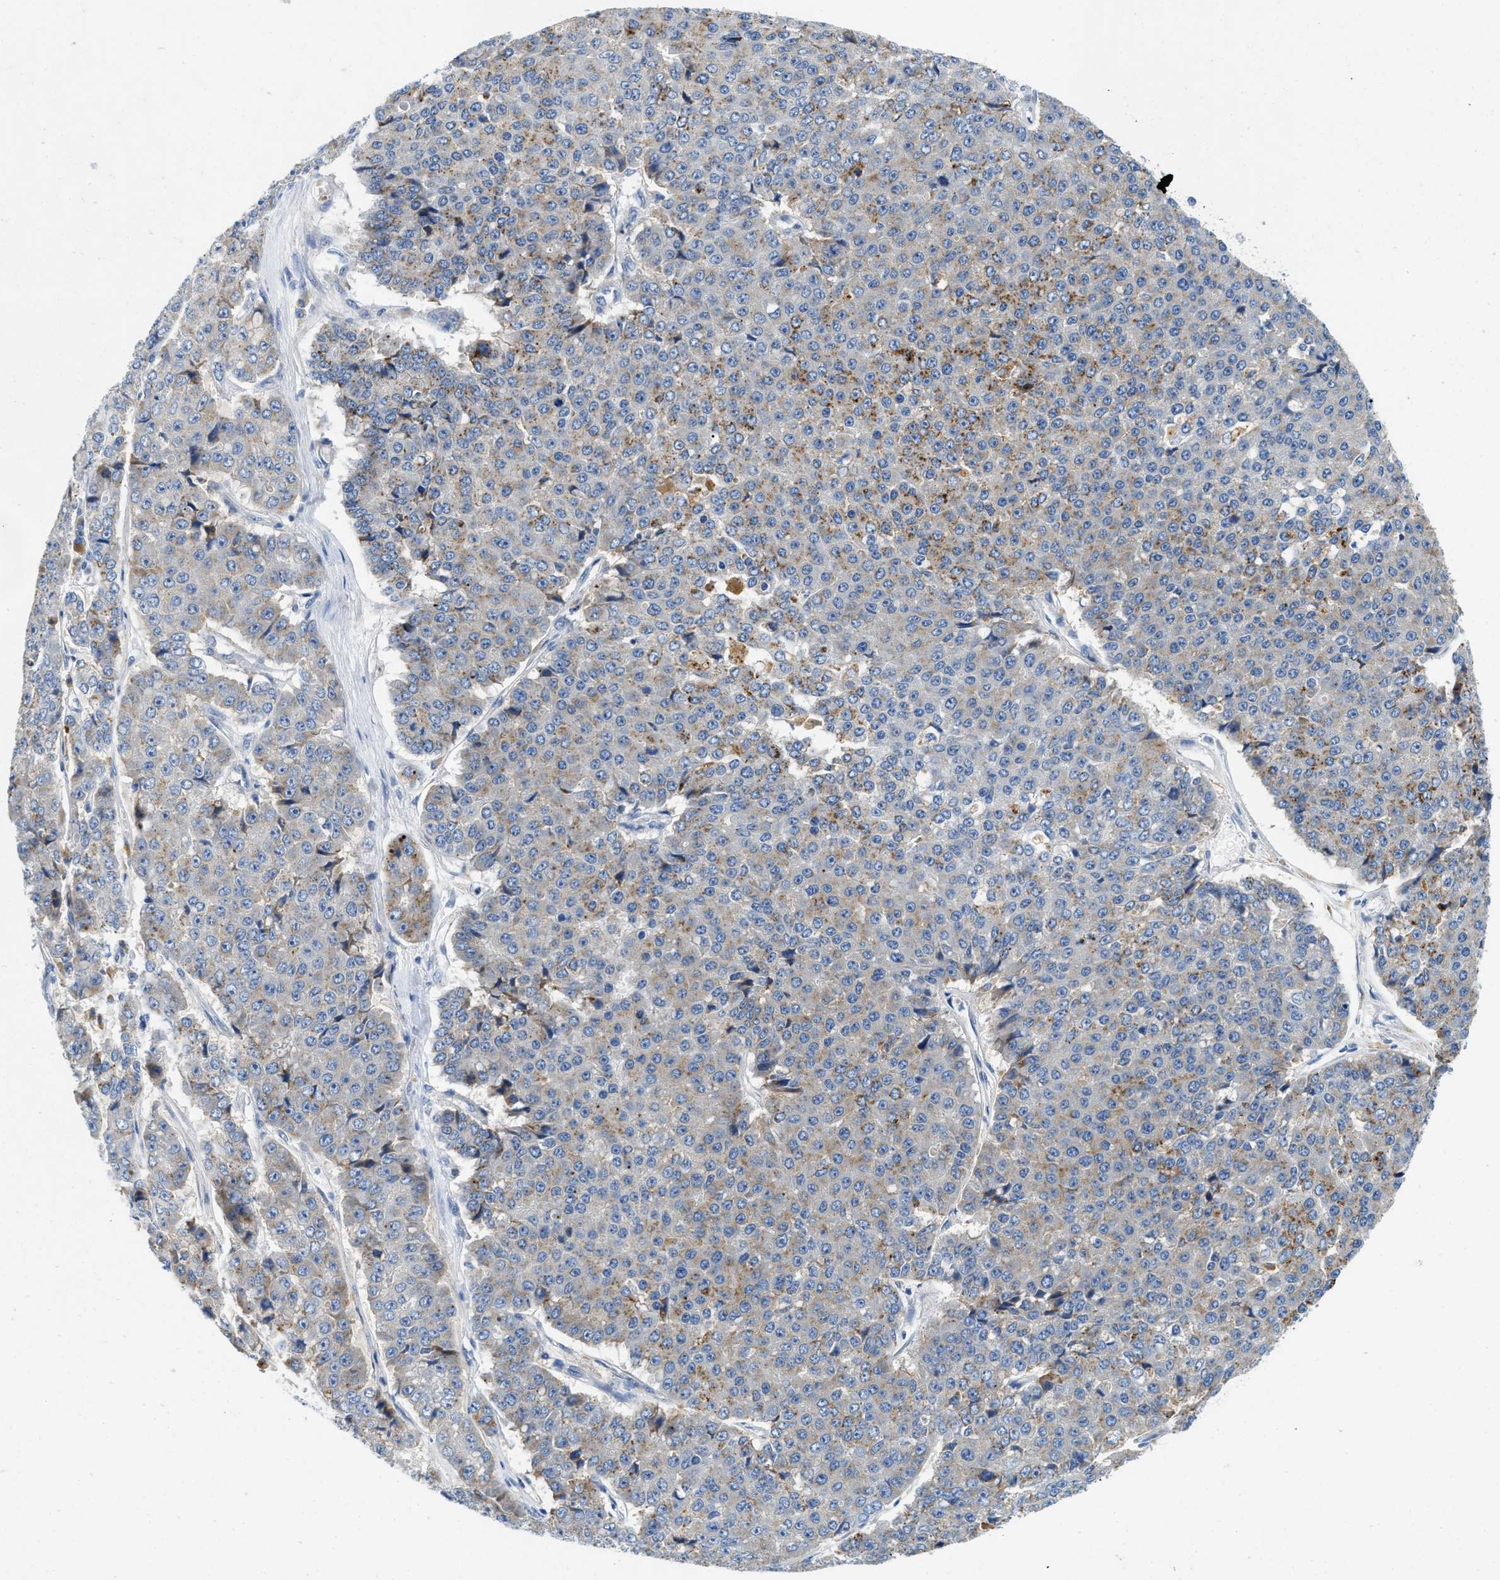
{"staining": {"intensity": "moderate", "quantity": "<25%", "location": "cytoplasmic/membranous"}, "tissue": "pancreatic cancer", "cell_type": "Tumor cells", "image_type": "cancer", "snomed": [{"axis": "morphology", "description": "Adenocarcinoma, NOS"}, {"axis": "topography", "description": "Pancreas"}], "caption": "Adenocarcinoma (pancreatic) stained with a protein marker exhibits moderate staining in tumor cells.", "gene": "TSPAN3", "patient": {"sex": "male", "age": 50}}